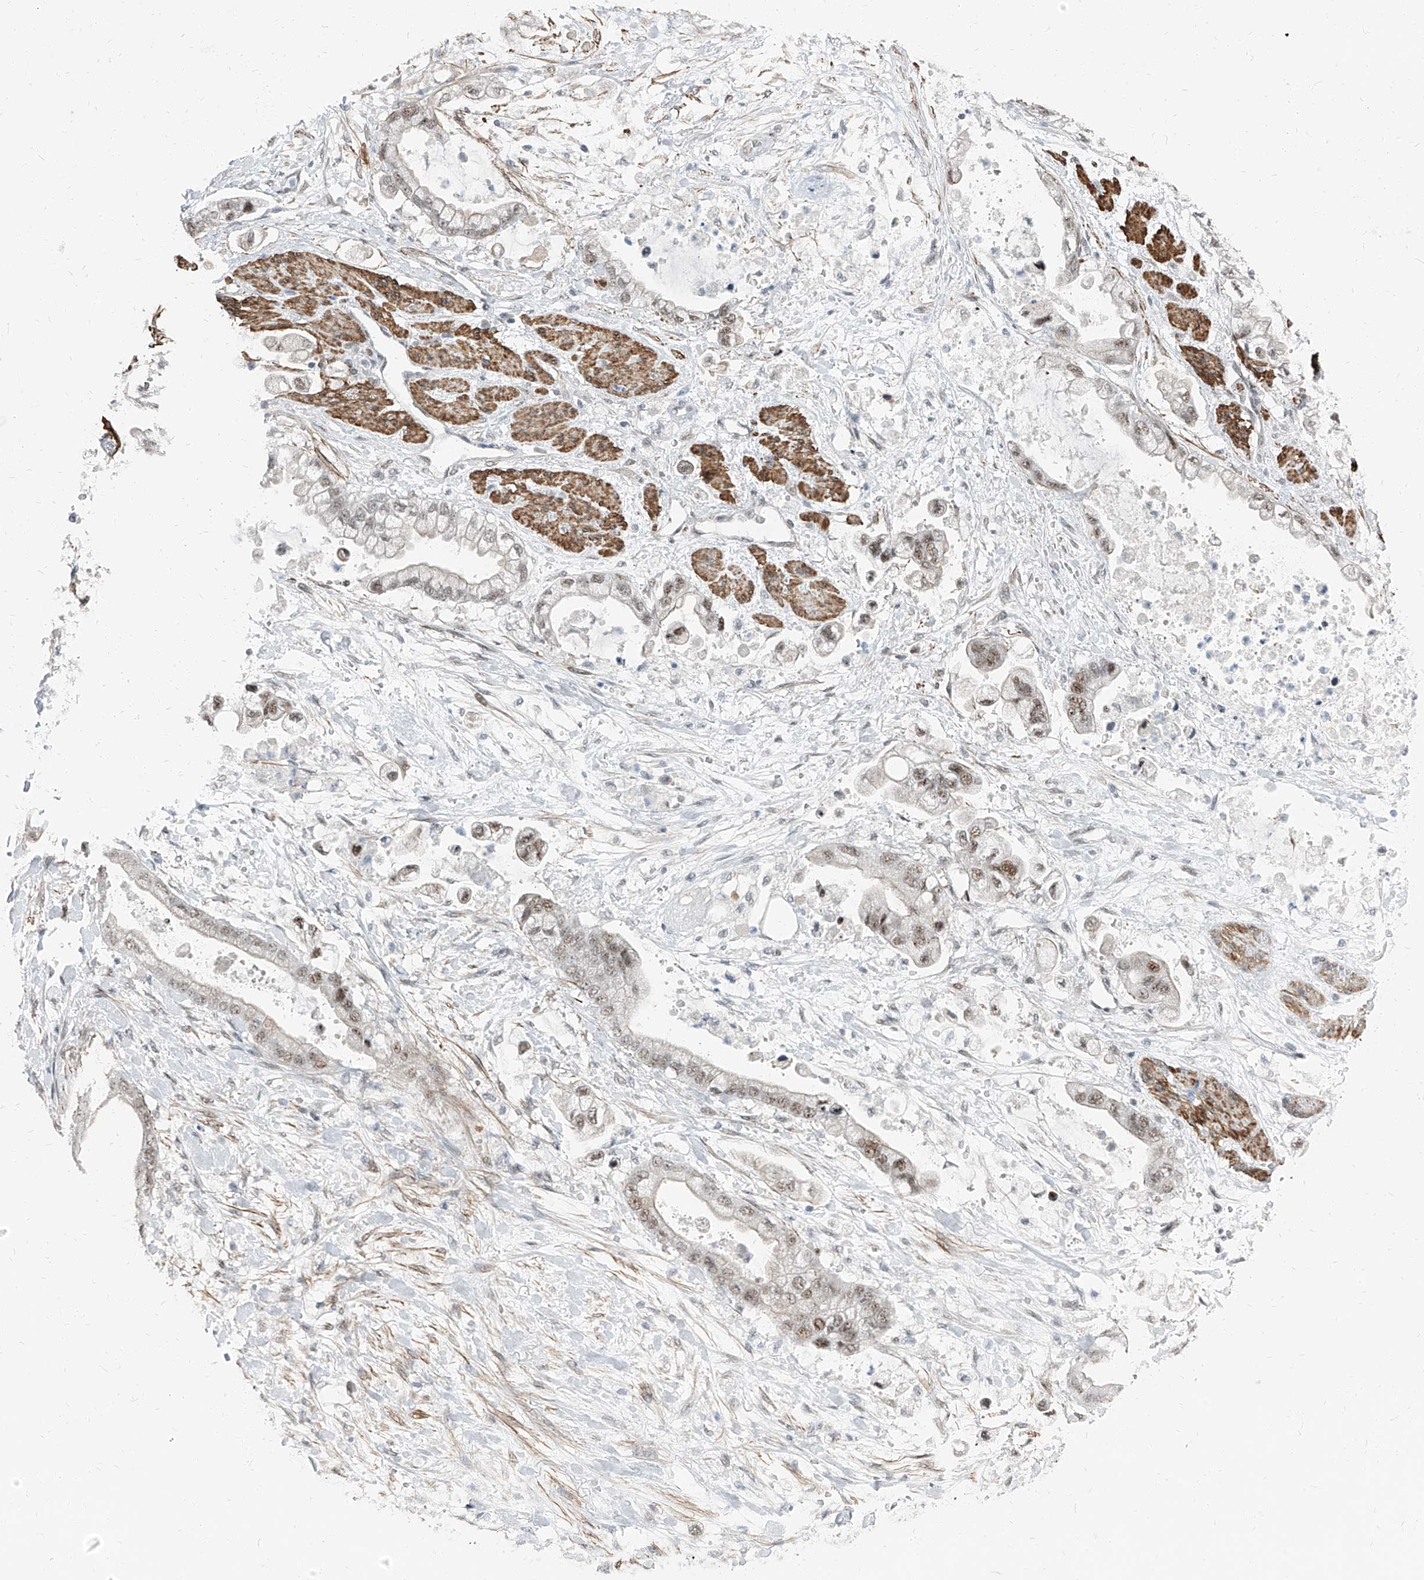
{"staining": {"intensity": "weak", "quantity": "25%-75%", "location": "nuclear"}, "tissue": "stomach cancer", "cell_type": "Tumor cells", "image_type": "cancer", "snomed": [{"axis": "morphology", "description": "Adenocarcinoma, NOS"}, {"axis": "topography", "description": "Stomach"}], "caption": "Protein expression analysis of human adenocarcinoma (stomach) reveals weak nuclear expression in about 25%-75% of tumor cells. (DAB (3,3'-diaminobenzidine) = brown stain, brightfield microscopy at high magnification).", "gene": "TXLNB", "patient": {"sex": "male", "age": 62}}